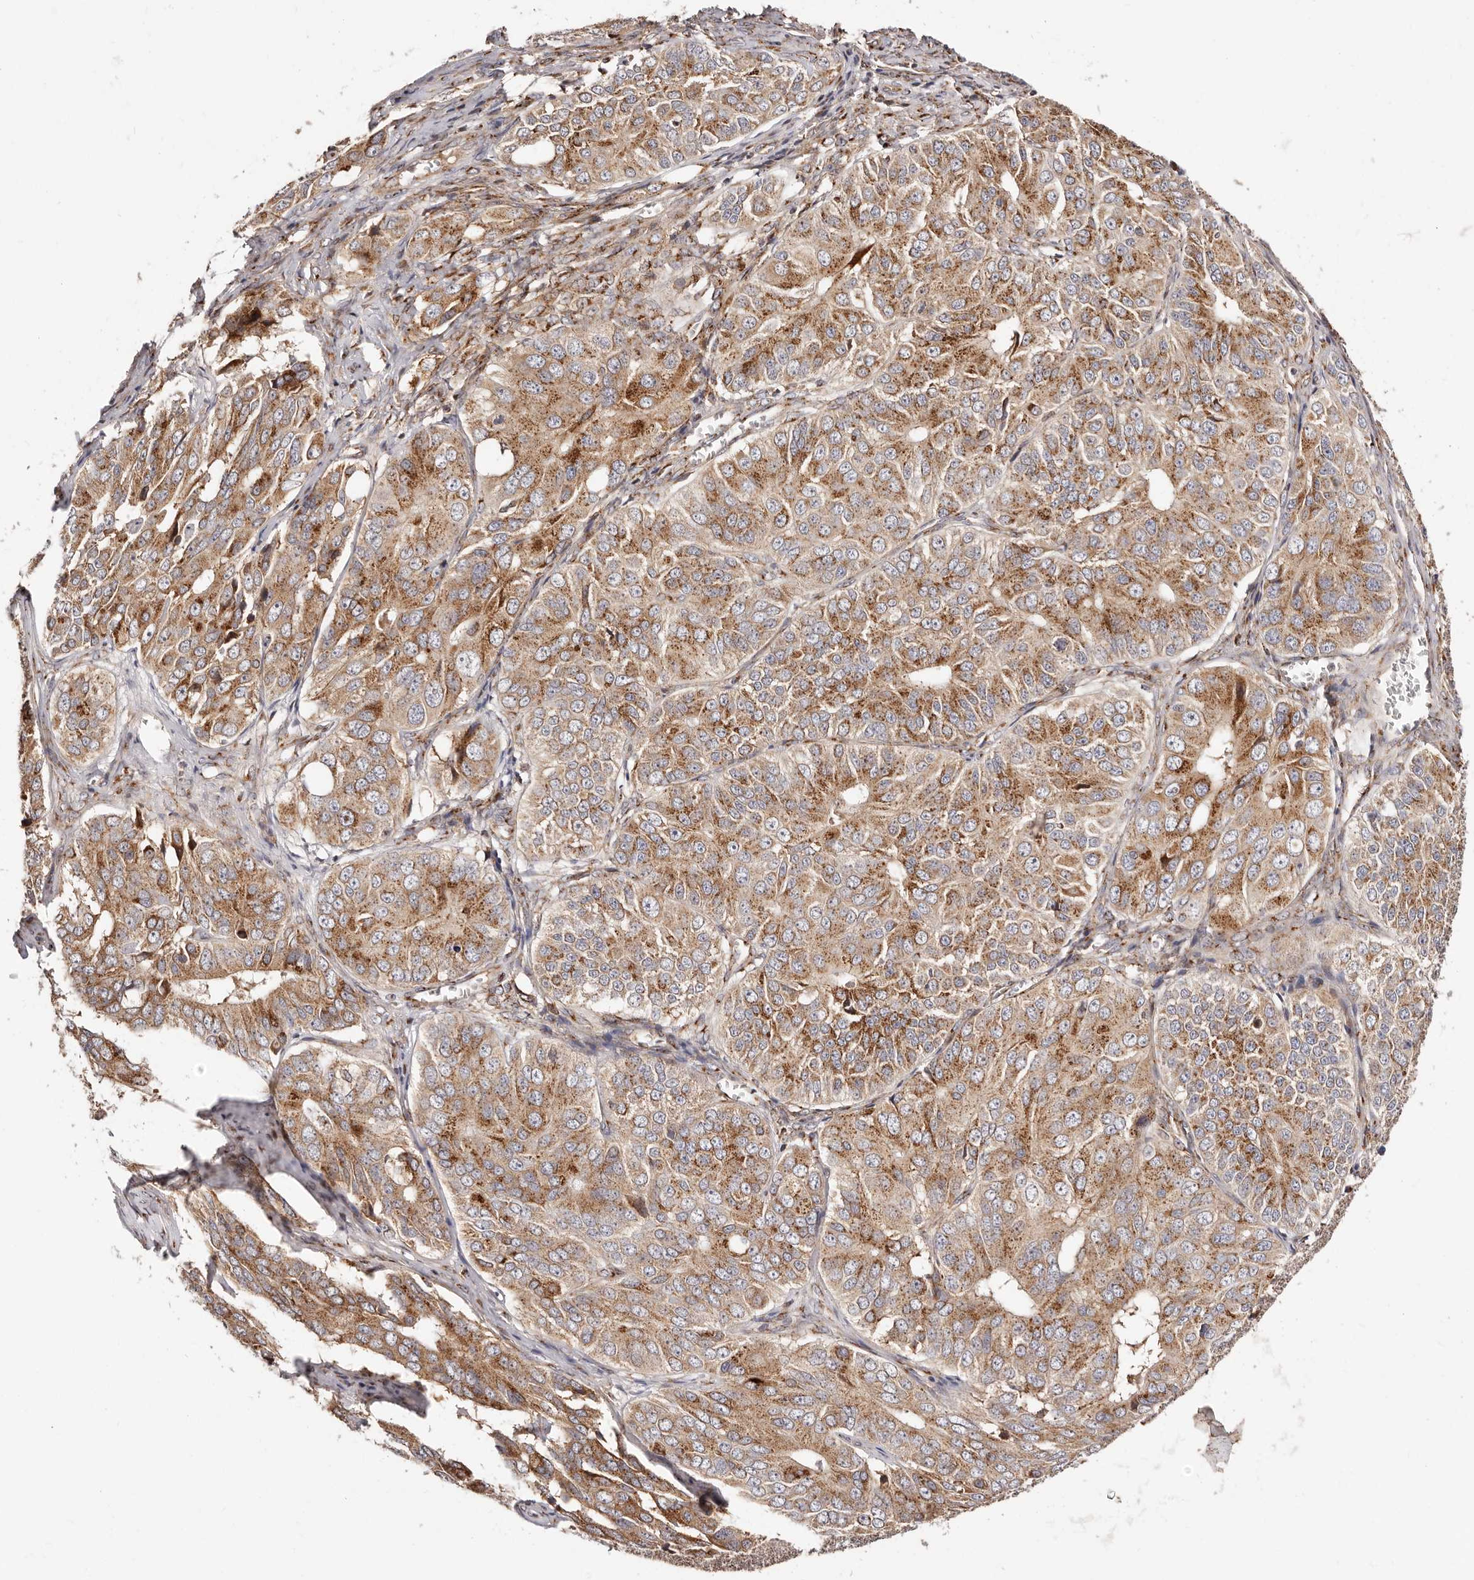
{"staining": {"intensity": "moderate", "quantity": ">75%", "location": "cytoplasmic/membranous"}, "tissue": "ovarian cancer", "cell_type": "Tumor cells", "image_type": "cancer", "snomed": [{"axis": "morphology", "description": "Carcinoma, endometroid"}, {"axis": "topography", "description": "Ovary"}], "caption": "Moderate cytoplasmic/membranous positivity is appreciated in approximately >75% of tumor cells in ovarian cancer (endometroid carcinoma).", "gene": "MAPK6", "patient": {"sex": "female", "age": 51}}